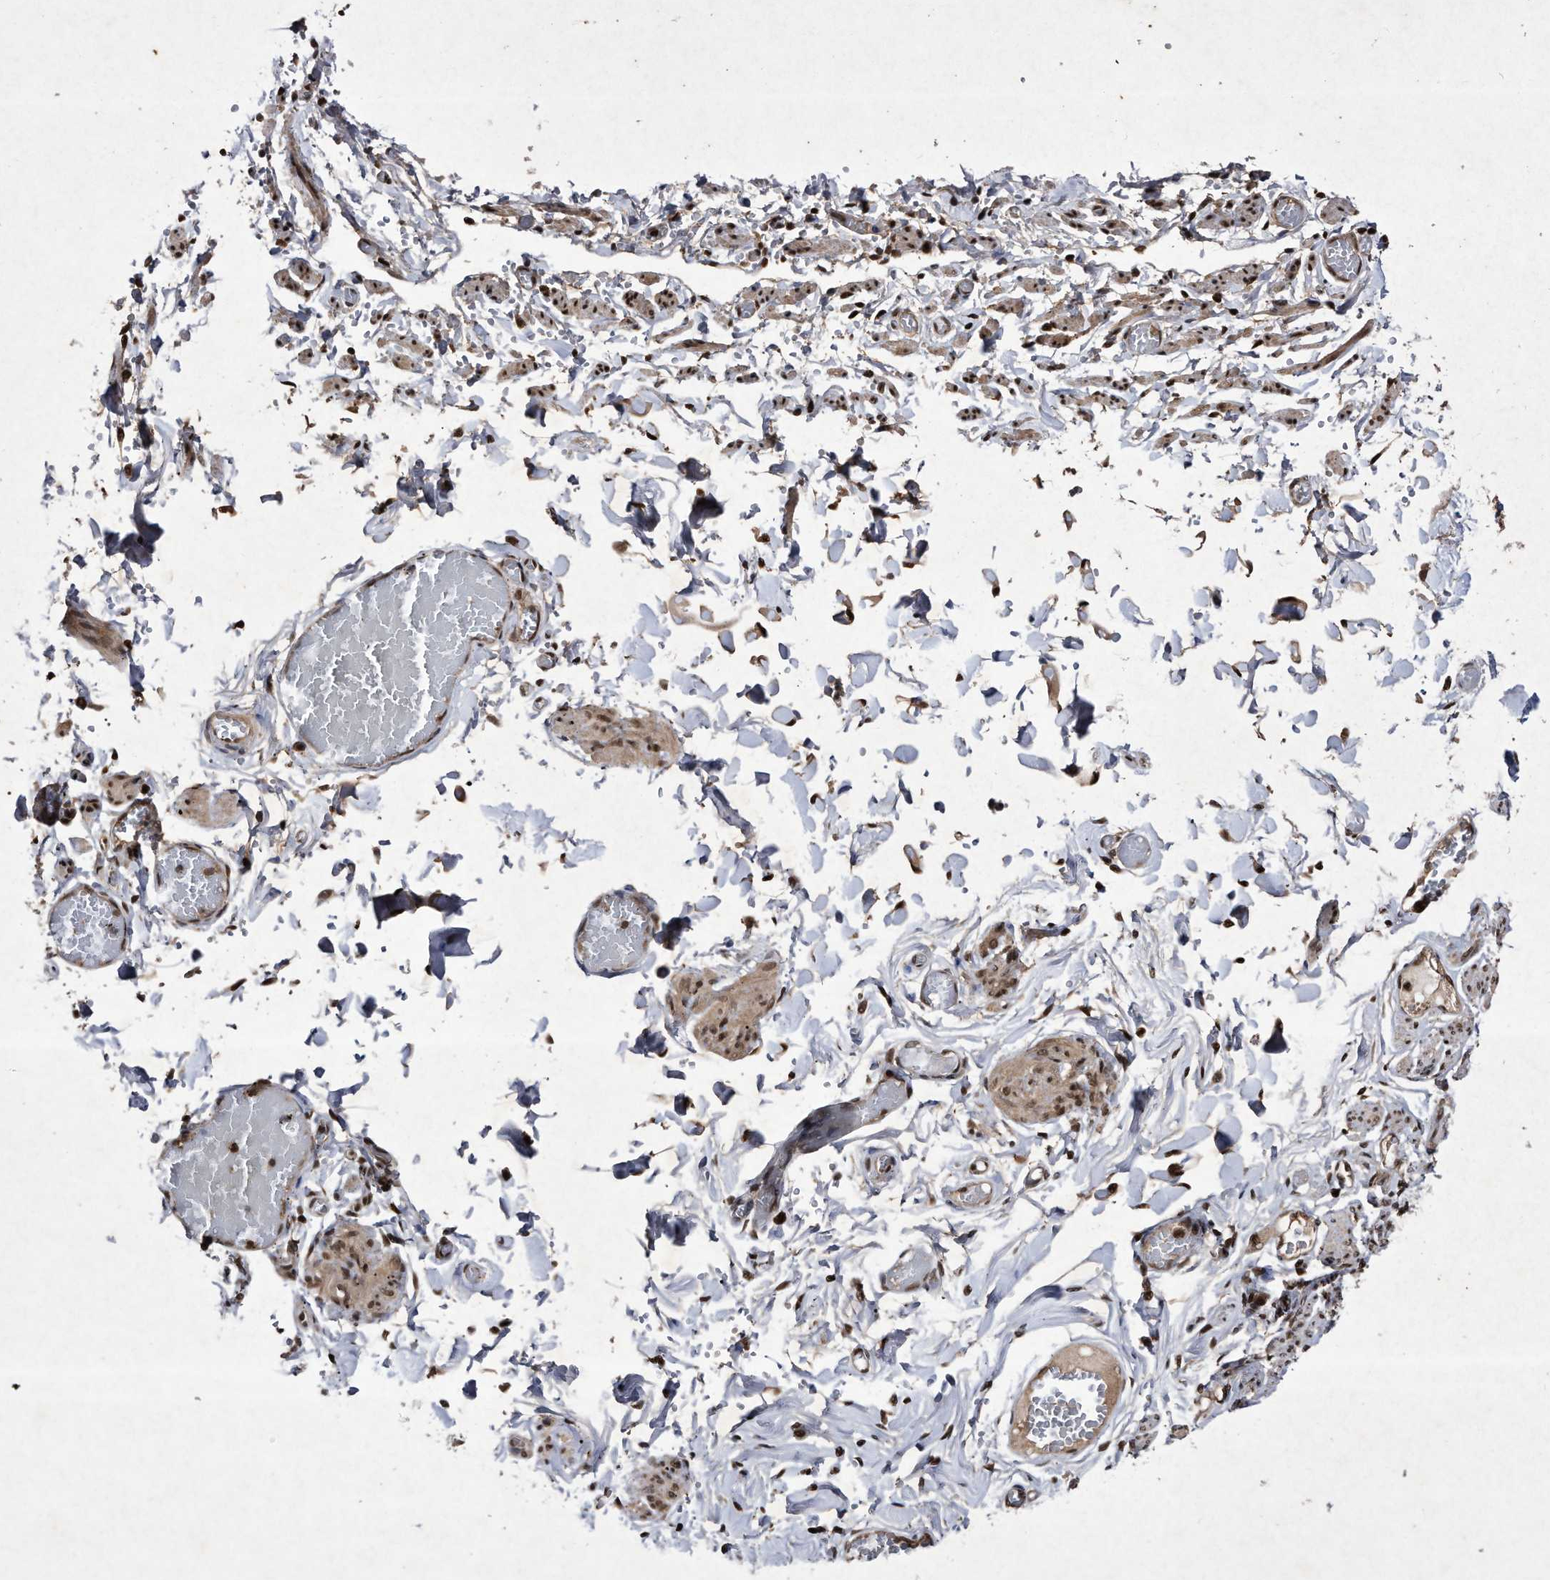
{"staining": {"intensity": "moderate", "quantity": ">75%", "location": "cytoplasmic/membranous,nuclear"}, "tissue": "adipose tissue", "cell_type": "Adipocytes", "image_type": "normal", "snomed": [{"axis": "morphology", "description": "Normal tissue, NOS"}, {"axis": "topography", "description": "Vascular tissue"}, {"axis": "topography", "description": "Fallopian tube"}, {"axis": "topography", "description": "Ovary"}], "caption": "Adipose tissue stained for a protein (brown) exhibits moderate cytoplasmic/membranous,nuclear positive expression in approximately >75% of adipocytes.", "gene": "RAD23B", "patient": {"sex": "female", "age": 67}}